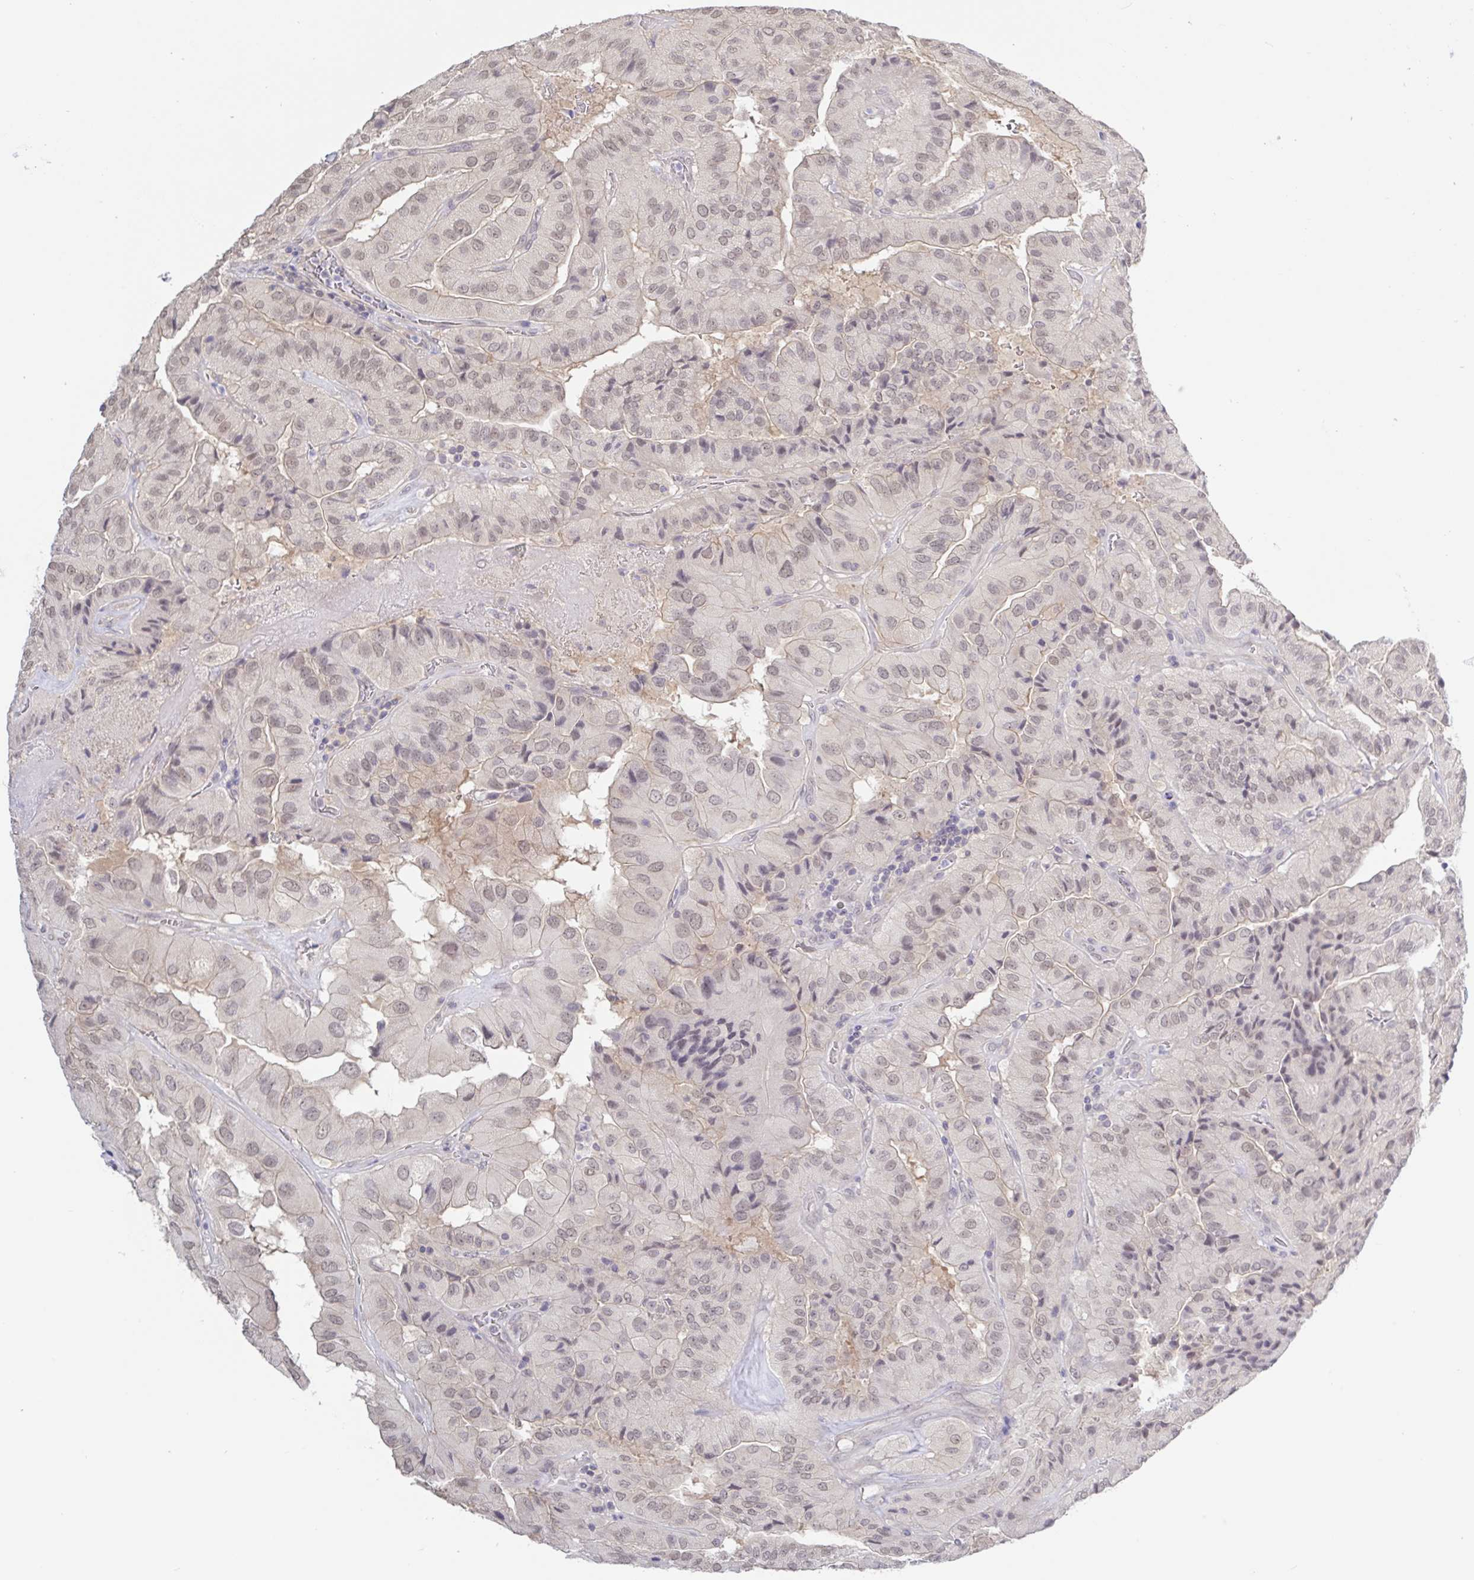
{"staining": {"intensity": "weak", "quantity": ">75%", "location": "nuclear"}, "tissue": "thyroid cancer", "cell_type": "Tumor cells", "image_type": "cancer", "snomed": [{"axis": "morphology", "description": "Normal tissue, NOS"}, {"axis": "morphology", "description": "Papillary adenocarcinoma, NOS"}, {"axis": "topography", "description": "Thyroid gland"}], "caption": "Thyroid papillary adenocarcinoma stained with a protein marker displays weak staining in tumor cells.", "gene": "HYPK", "patient": {"sex": "female", "age": 59}}